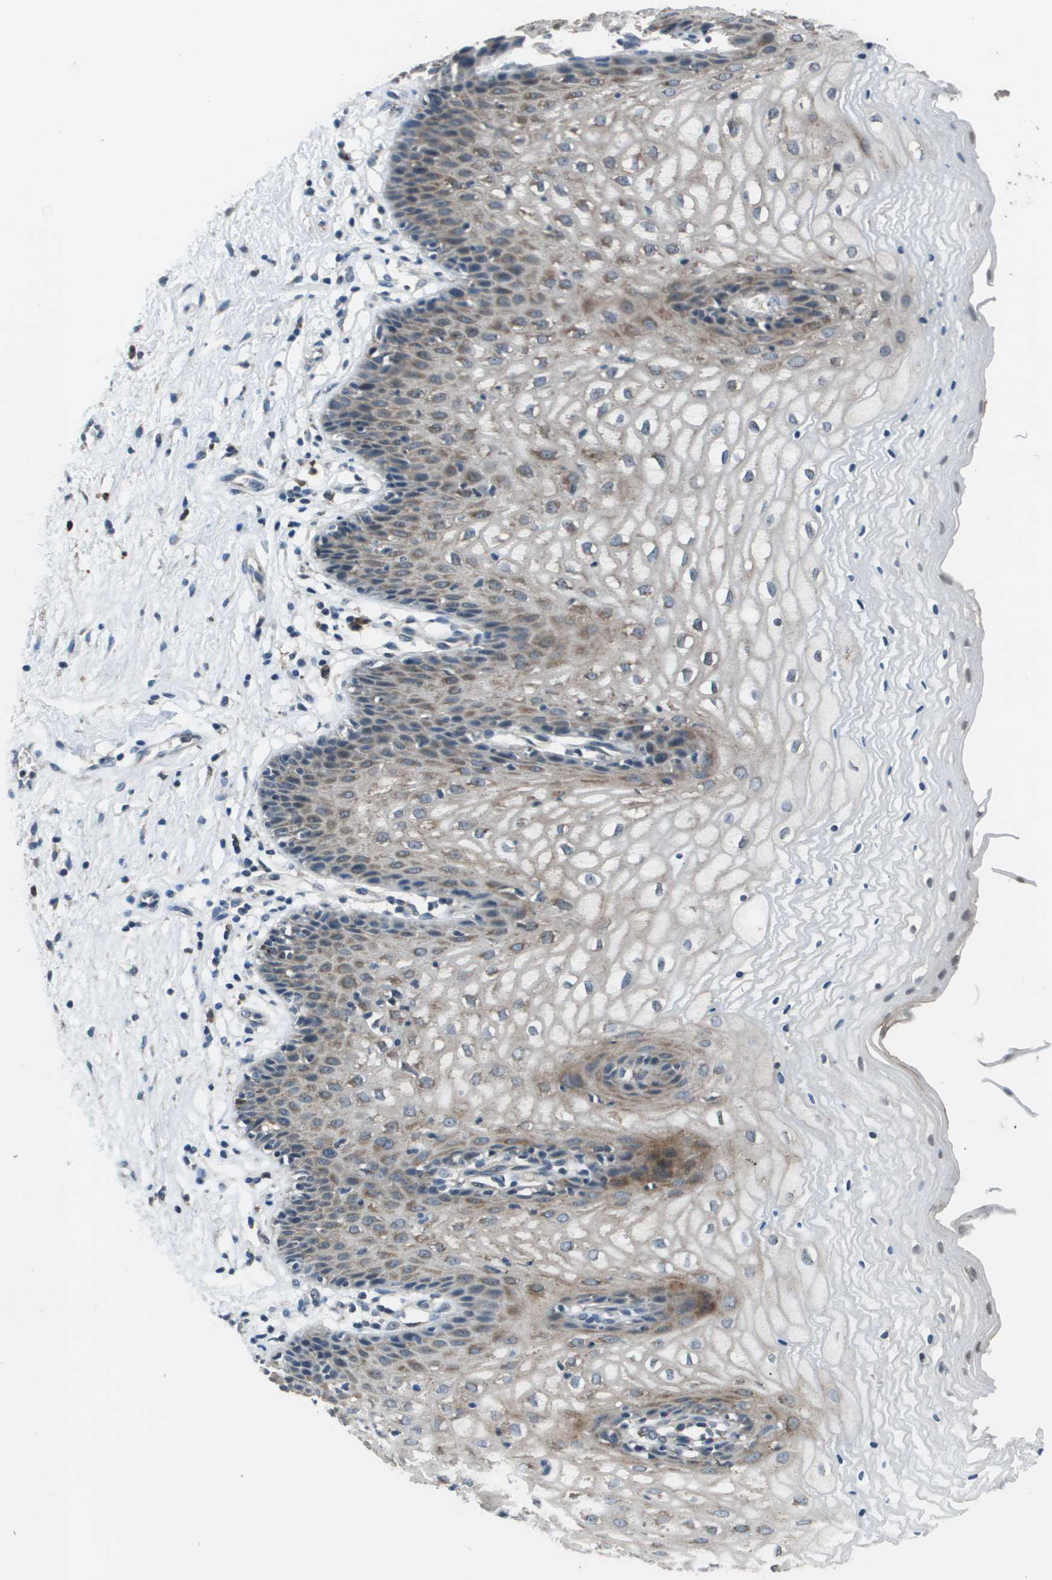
{"staining": {"intensity": "weak", "quantity": "25%-75%", "location": "cytoplasmic/membranous"}, "tissue": "vagina", "cell_type": "Squamous epithelial cells", "image_type": "normal", "snomed": [{"axis": "morphology", "description": "Normal tissue, NOS"}, {"axis": "topography", "description": "Vagina"}], "caption": "A low amount of weak cytoplasmic/membranous staining is present in approximately 25%-75% of squamous epithelial cells in unremarkable vagina. (DAB IHC with brightfield microscopy, high magnification).", "gene": "GOSR2", "patient": {"sex": "female", "age": 34}}